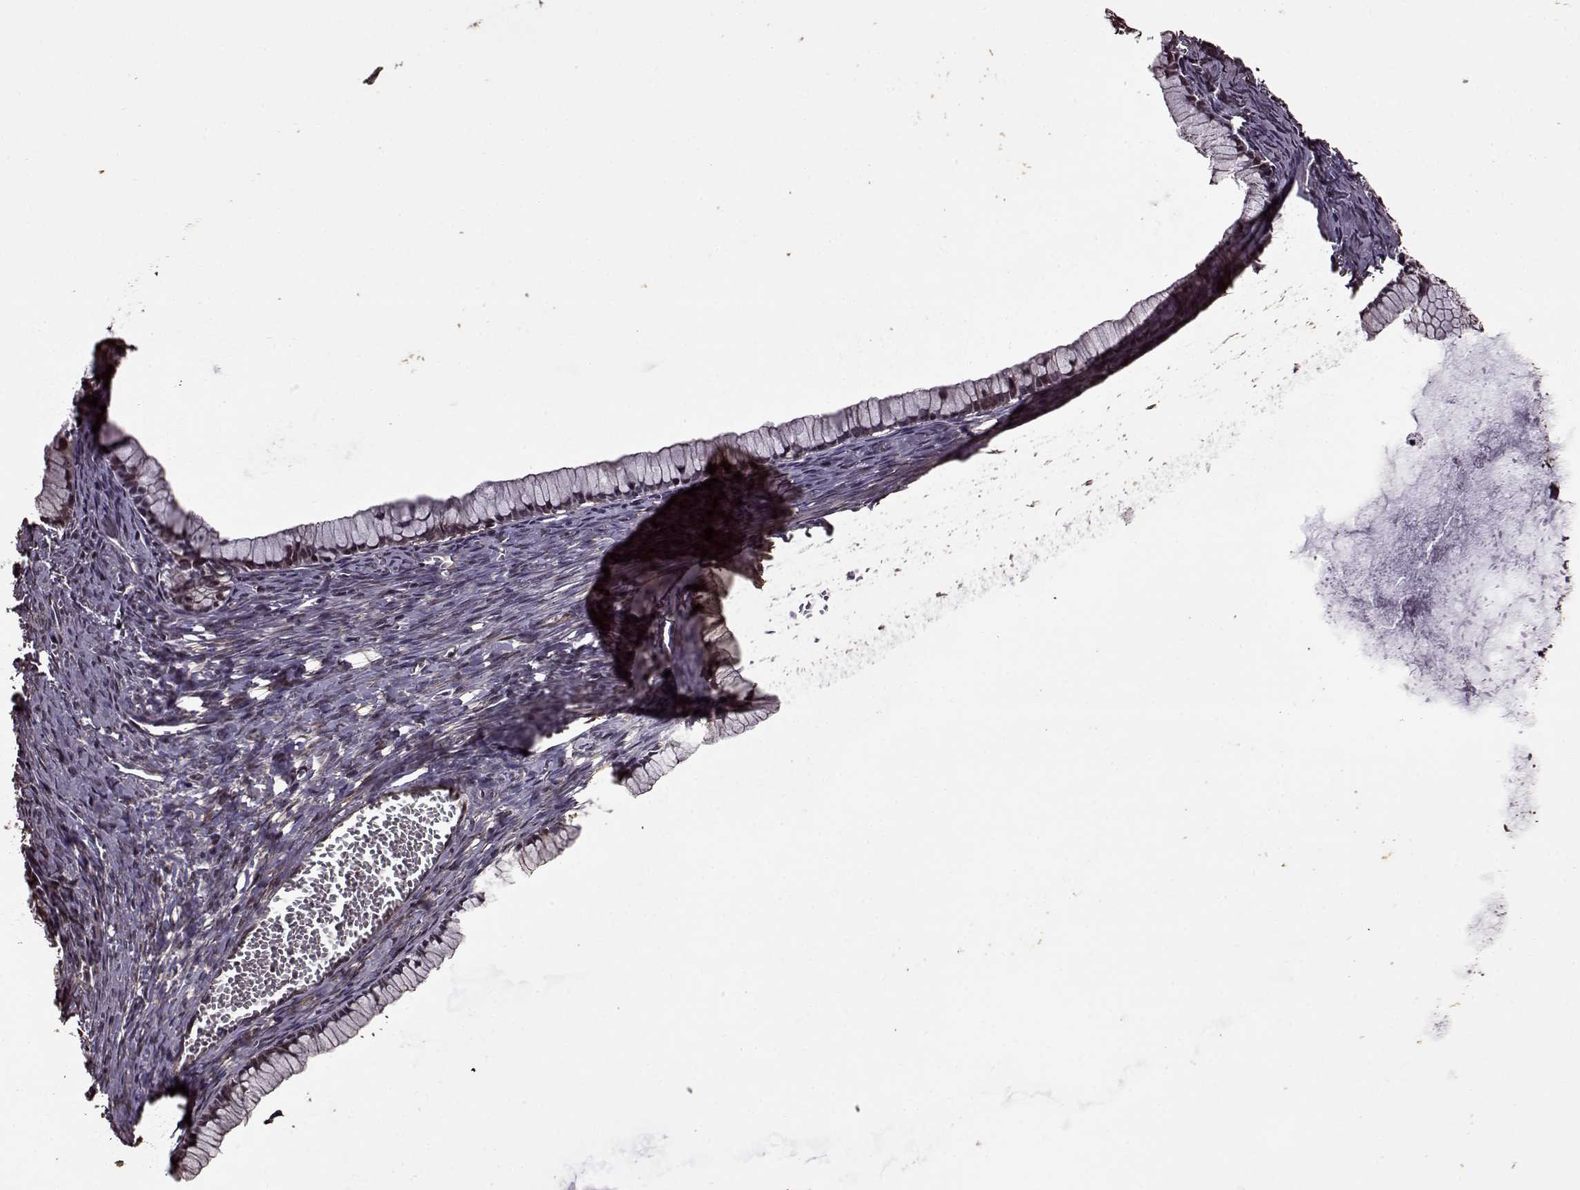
{"staining": {"intensity": "weak", "quantity": "25%-75%", "location": "cytoplasmic/membranous"}, "tissue": "ovarian cancer", "cell_type": "Tumor cells", "image_type": "cancer", "snomed": [{"axis": "morphology", "description": "Cystadenocarcinoma, mucinous, NOS"}, {"axis": "topography", "description": "Ovary"}], "caption": "A photomicrograph of ovarian cancer stained for a protein shows weak cytoplasmic/membranous brown staining in tumor cells.", "gene": "FBXW11", "patient": {"sex": "female", "age": 41}}